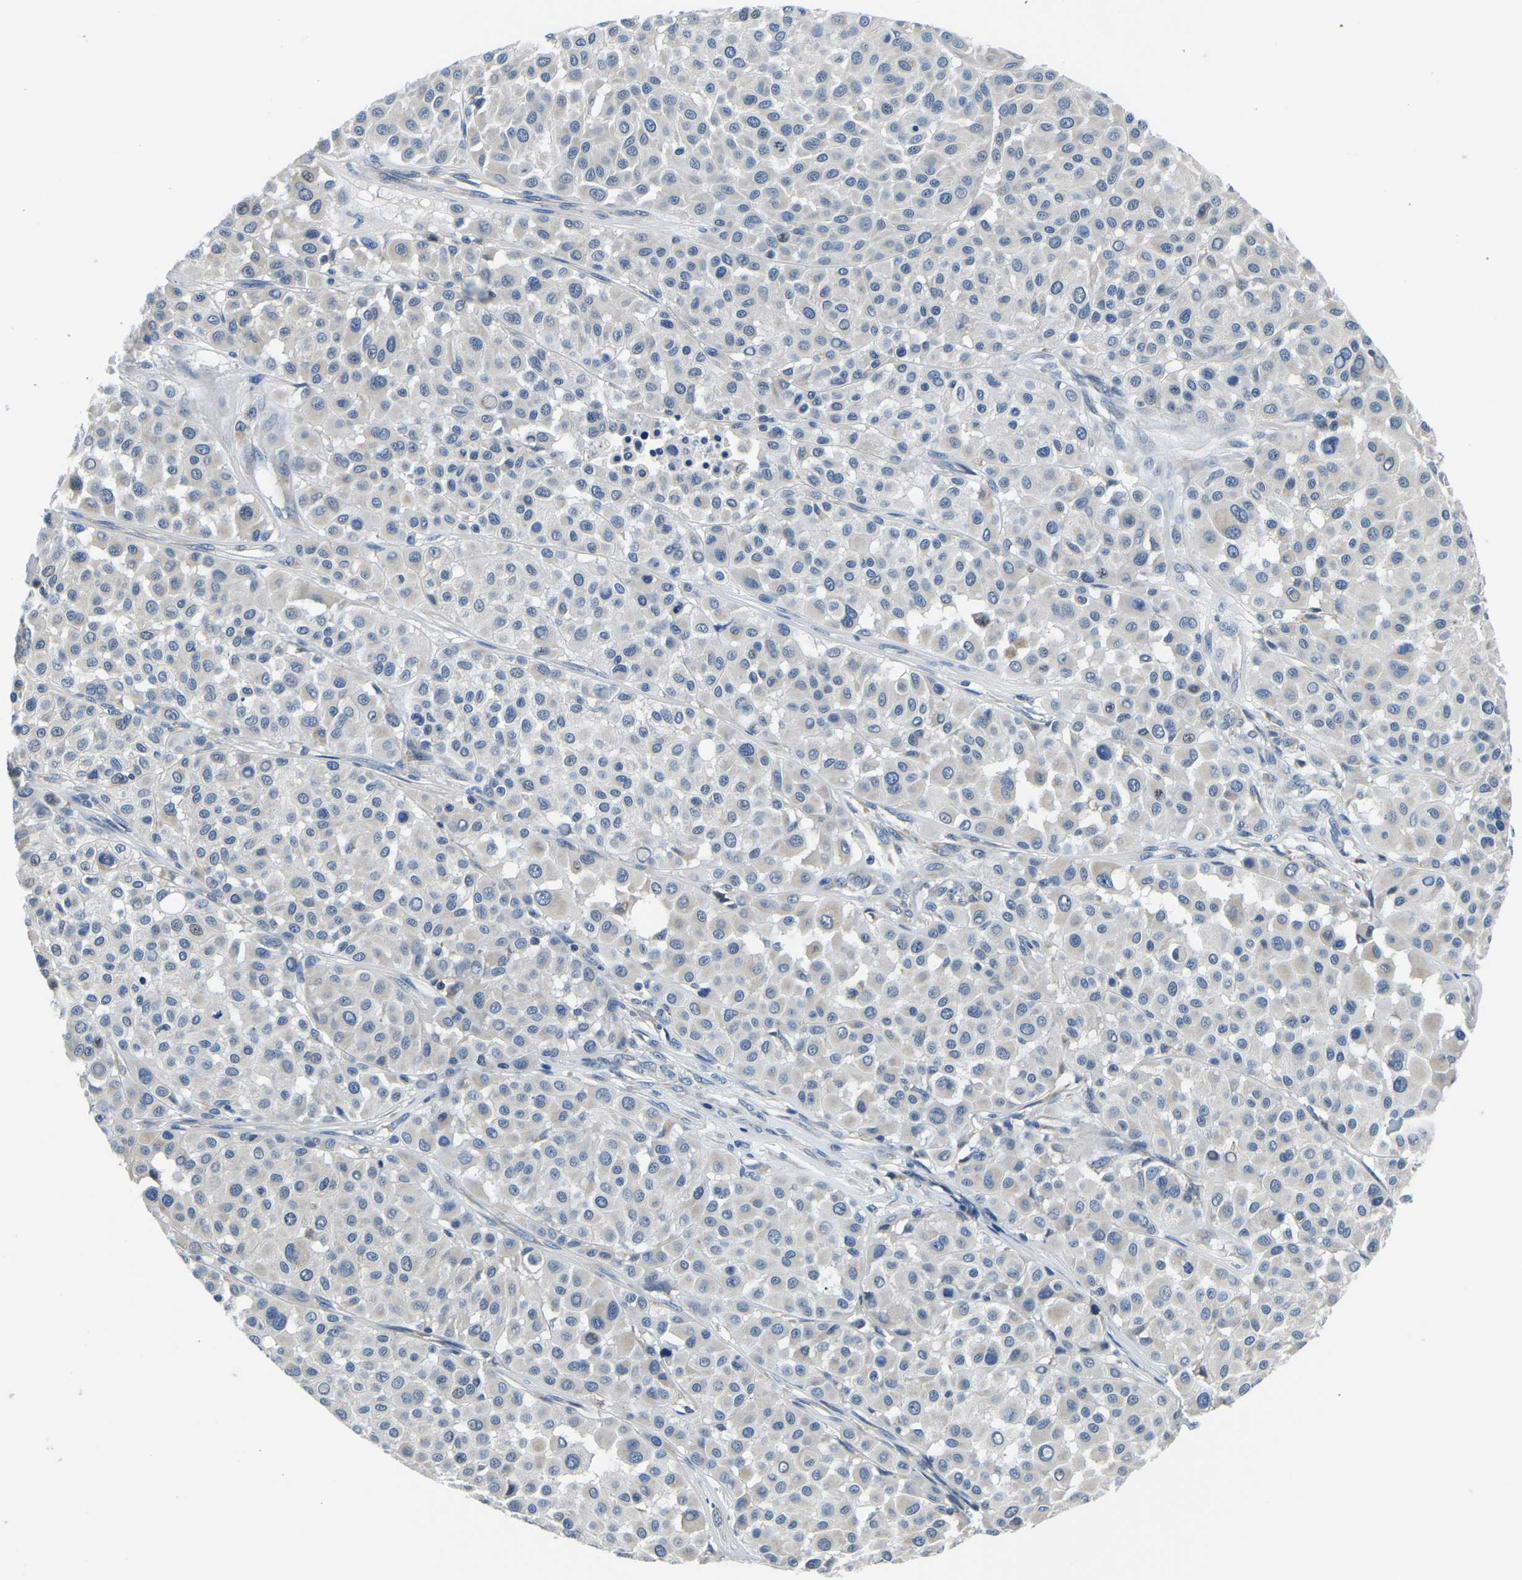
{"staining": {"intensity": "negative", "quantity": "none", "location": "none"}, "tissue": "melanoma", "cell_type": "Tumor cells", "image_type": "cancer", "snomed": [{"axis": "morphology", "description": "Malignant melanoma, Metastatic site"}, {"axis": "topography", "description": "Soft tissue"}], "caption": "Protein analysis of malignant melanoma (metastatic site) displays no significant staining in tumor cells.", "gene": "LIAS", "patient": {"sex": "male", "age": 41}}